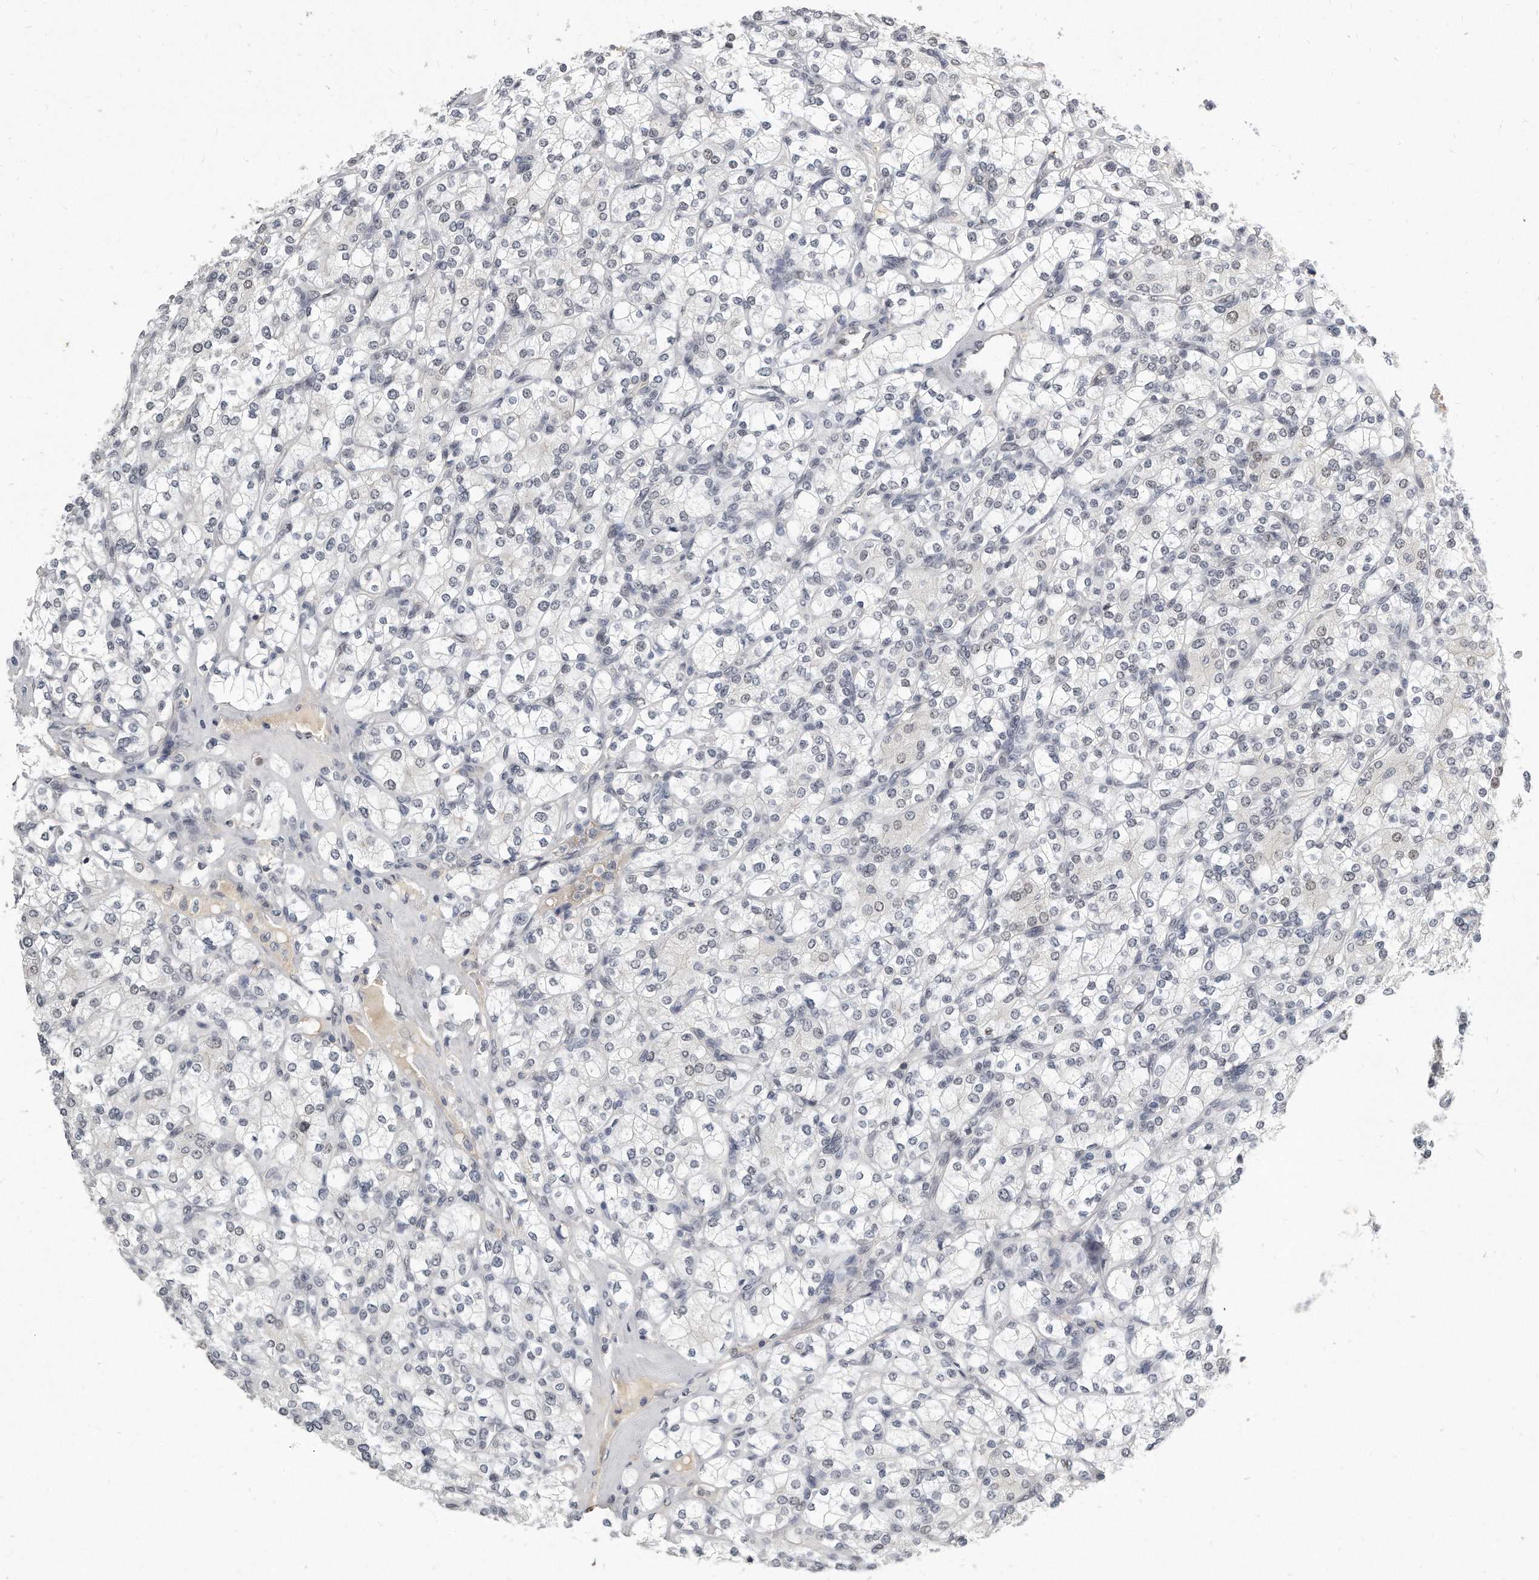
{"staining": {"intensity": "negative", "quantity": "none", "location": "none"}, "tissue": "renal cancer", "cell_type": "Tumor cells", "image_type": "cancer", "snomed": [{"axis": "morphology", "description": "Adenocarcinoma, NOS"}, {"axis": "topography", "description": "Kidney"}], "caption": "Adenocarcinoma (renal) was stained to show a protein in brown. There is no significant staining in tumor cells.", "gene": "CTBP2", "patient": {"sex": "male", "age": 77}}